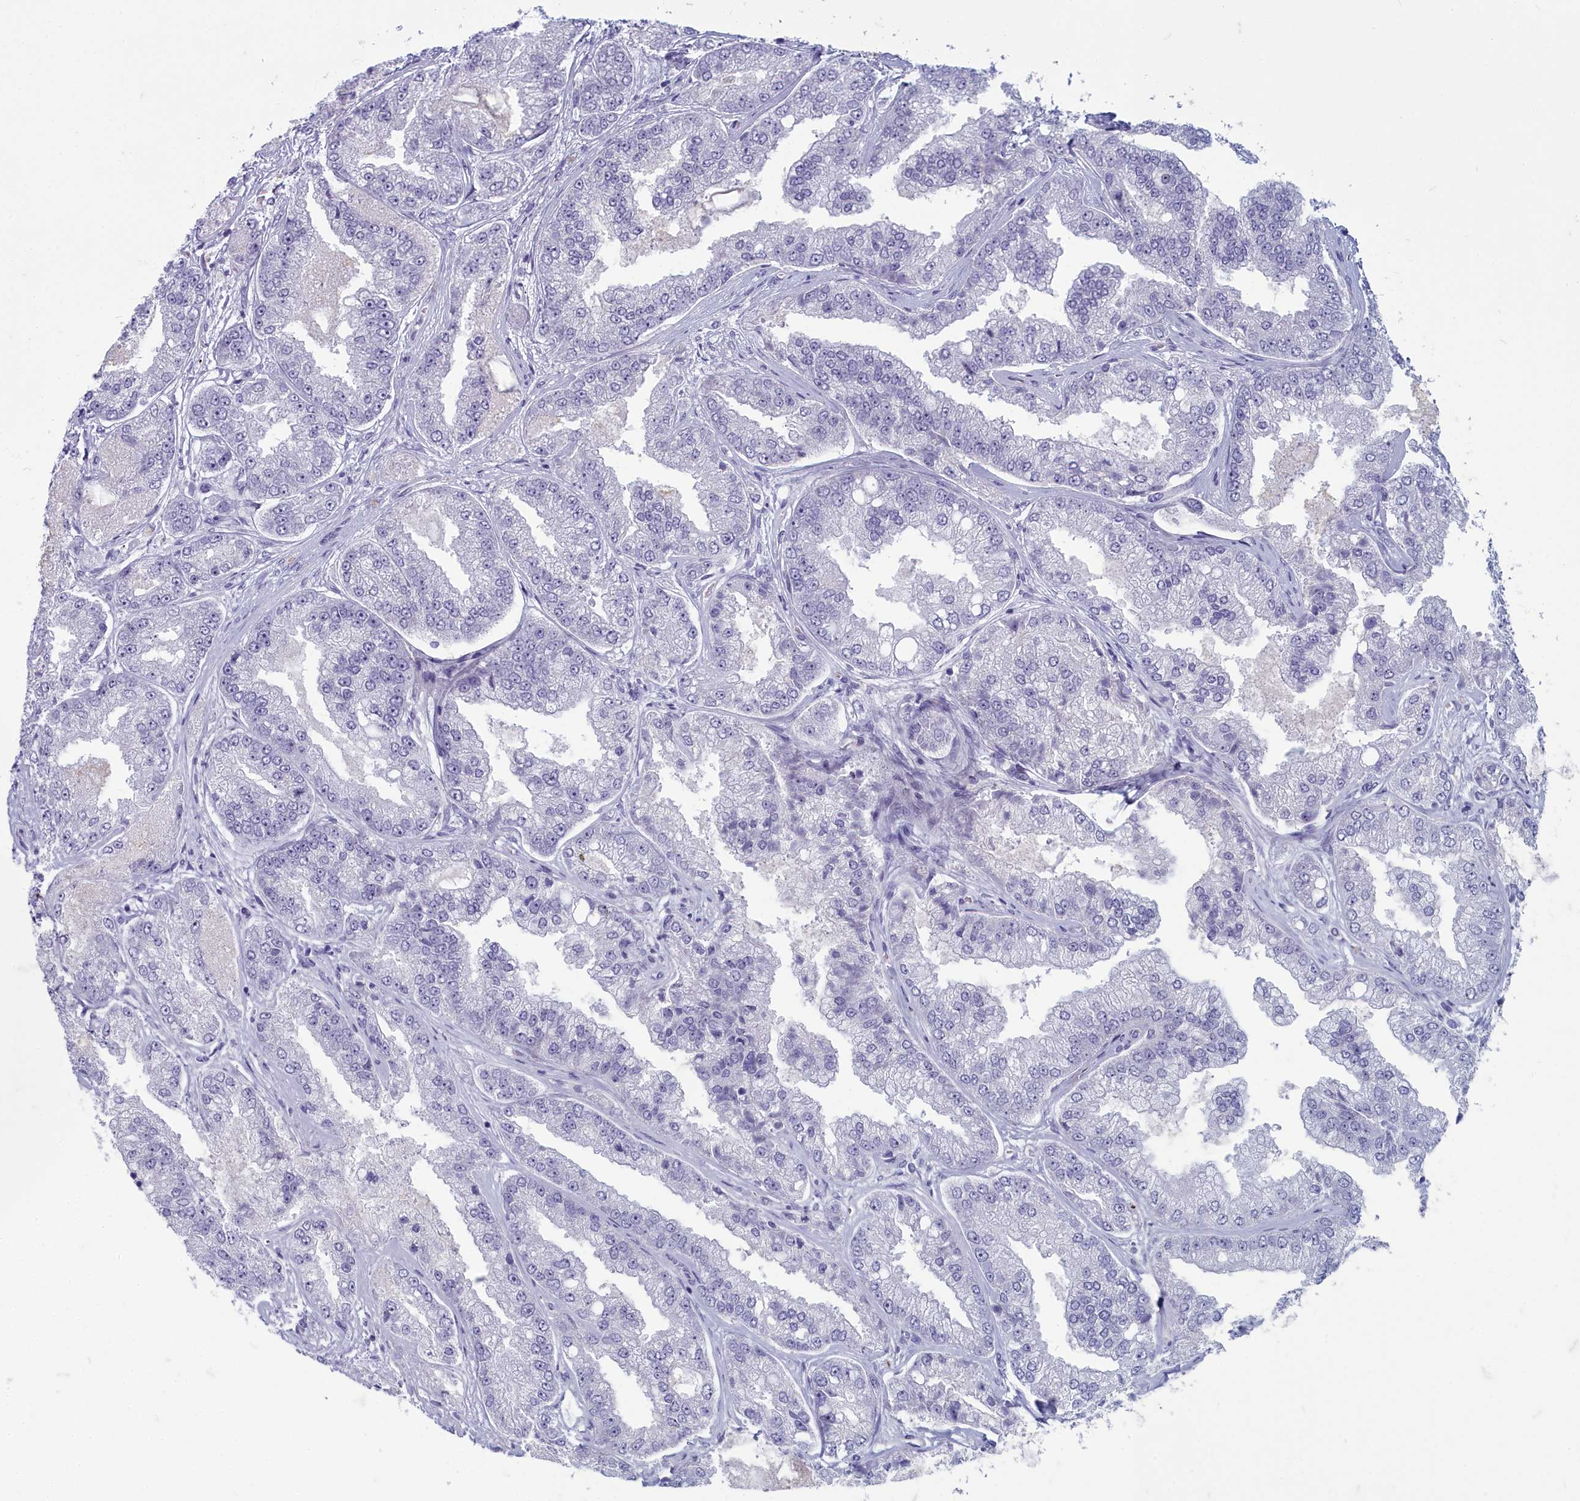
{"staining": {"intensity": "negative", "quantity": "none", "location": "none"}, "tissue": "prostate cancer", "cell_type": "Tumor cells", "image_type": "cancer", "snomed": [{"axis": "morphology", "description": "Adenocarcinoma, High grade"}, {"axis": "topography", "description": "Prostate"}], "caption": "This photomicrograph is of prostate cancer stained with immunohistochemistry to label a protein in brown with the nuclei are counter-stained blue. There is no positivity in tumor cells.", "gene": "INSYN2A", "patient": {"sex": "male", "age": 71}}